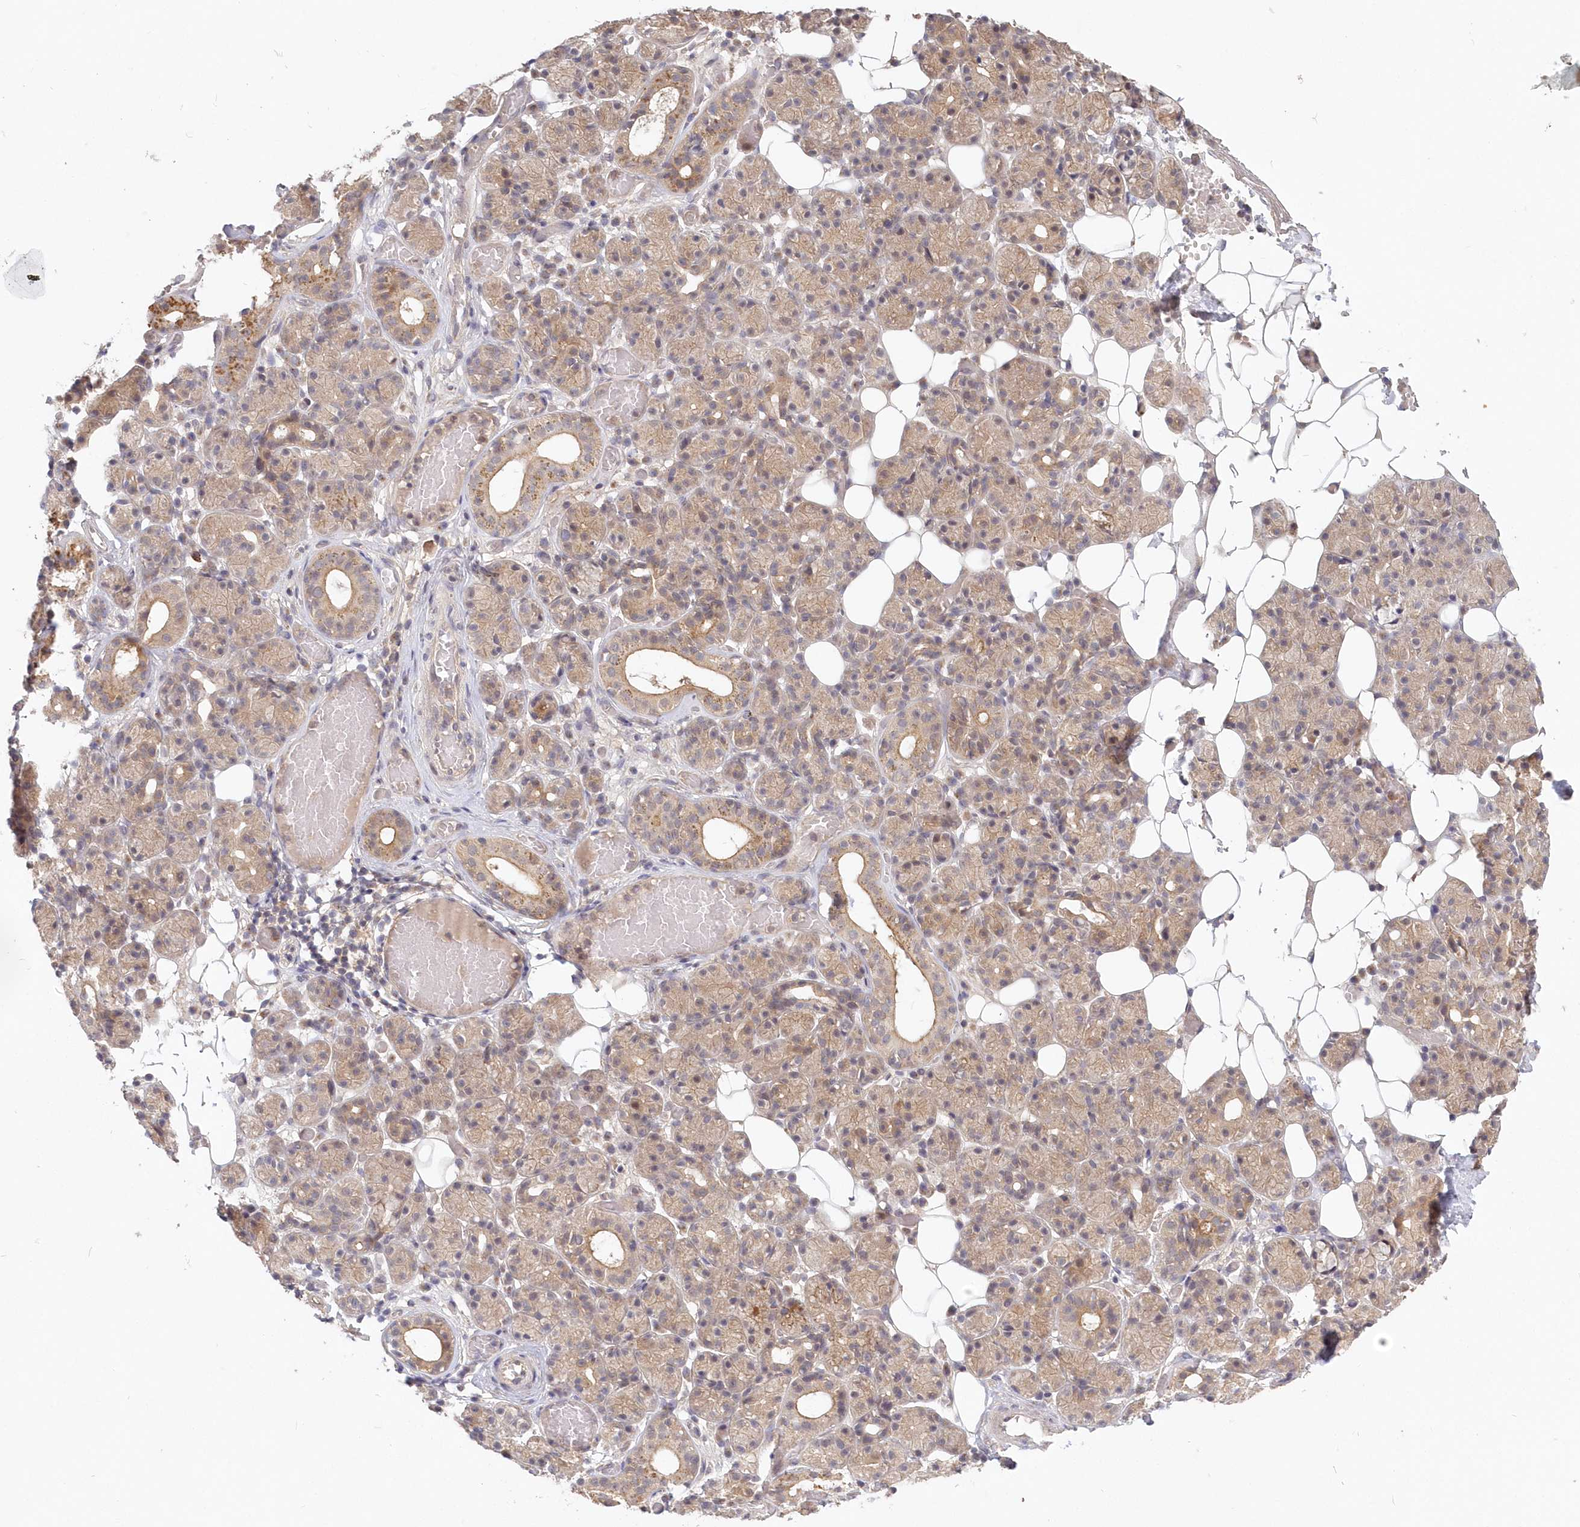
{"staining": {"intensity": "weak", "quantity": "25%-75%", "location": "cytoplasmic/membranous"}, "tissue": "salivary gland", "cell_type": "Glandular cells", "image_type": "normal", "snomed": [{"axis": "morphology", "description": "Normal tissue, NOS"}, {"axis": "topography", "description": "Salivary gland"}], "caption": "Immunohistochemical staining of unremarkable human salivary gland reveals 25%-75% levels of weak cytoplasmic/membranous protein expression in about 25%-75% of glandular cells.", "gene": "KATNA1", "patient": {"sex": "male", "age": 63}}